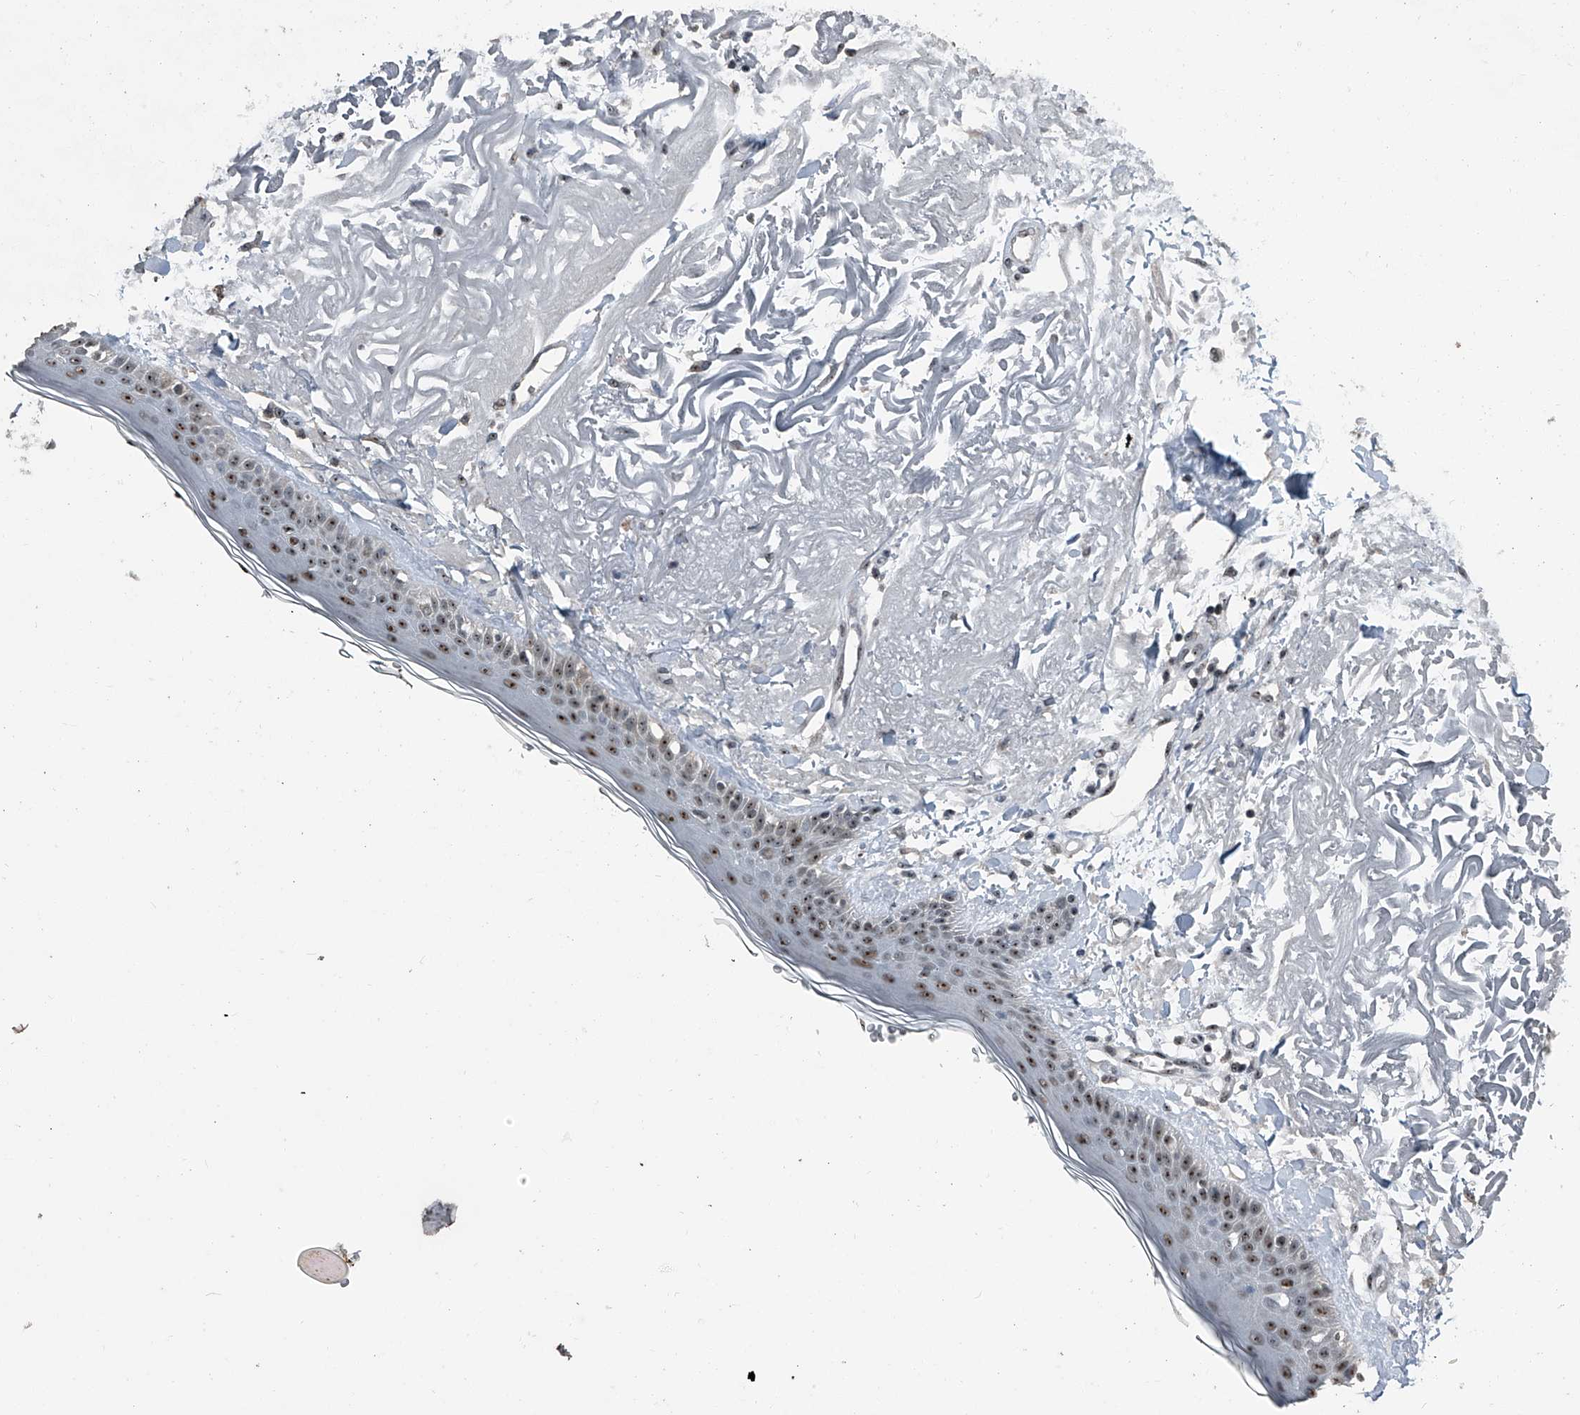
{"staining": {"intensity": "weak", "quantity": ">75%", "location": "nuclear"}, "tissue": "skin", "cell_type": "Fibroblasts", "image_type": "normal", "snomed": [{"axis": "morphology", "description": "Normal tissue, NOS"}, {"axis": "topography", "description": "Skin"}, {"axis": "topography", "description": "Skeletal muscle"}], "caption": "Immunohistochemical staining of benign human skin reveals low levels of weak nuclear expression in about >75% of fibroblasts.", "gene": "TCOF1", "patient": {"sex": "male", "age": 83}}